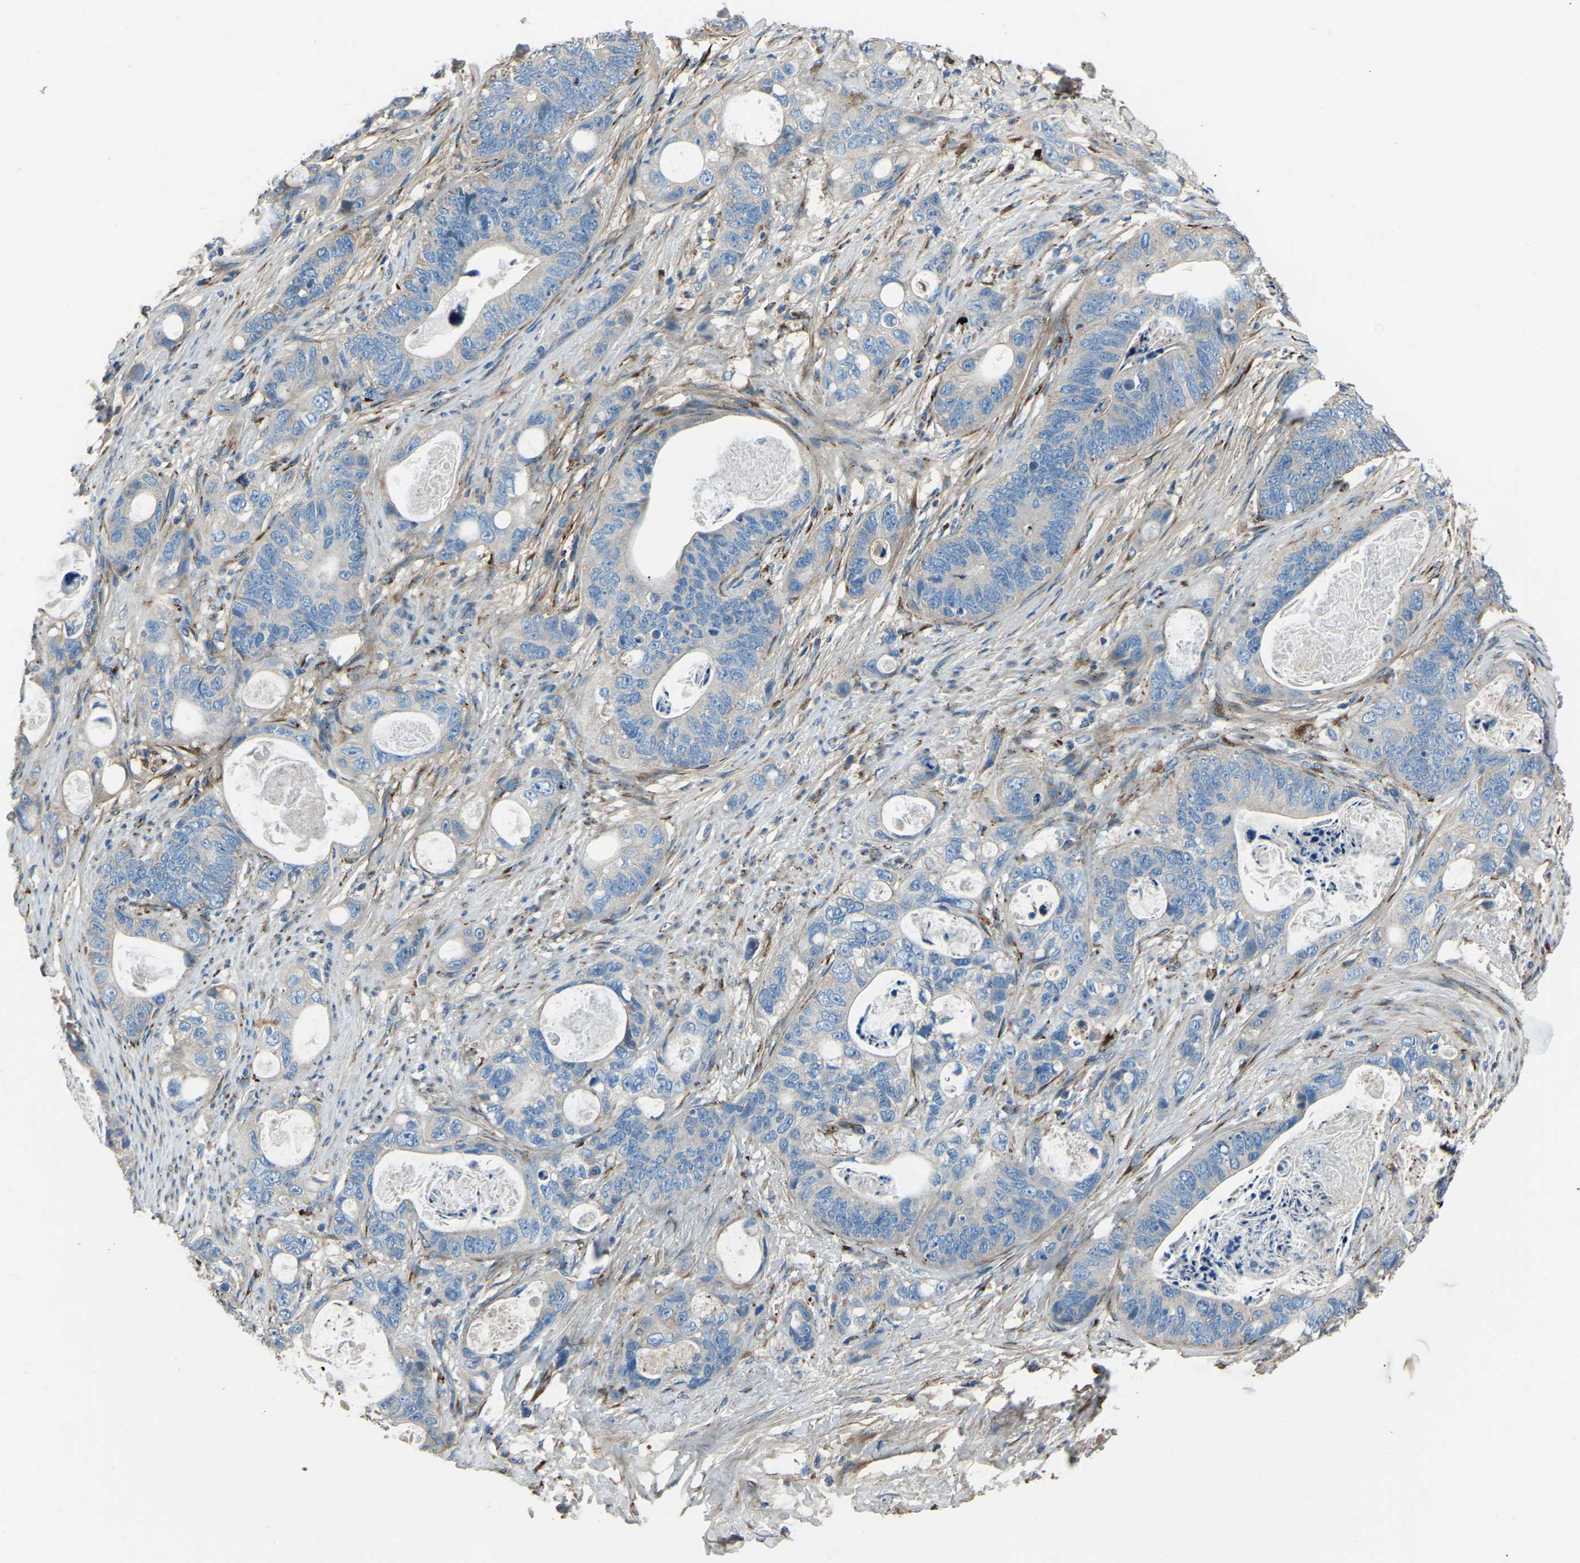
{"staining": {"intensity": "negative", "quantity": "none", "location": "none"}, "tissue": "stomach cancer", "cell_type": "Tumor cells", "image_type": "cancer", "snomed": [{"axis": "morphology", "description": "Normal tissue, NOS"}, {"axis": "morphology", "description": "Adenocarcinoma, NOS"}, {"axis": "topography", "description": "Stomach"}], "caption": "Tumor cells are negative for protein expression in human stomach cancer.", "gene": "COL3A1", "patient": {"sex": "female", "age": 89}}